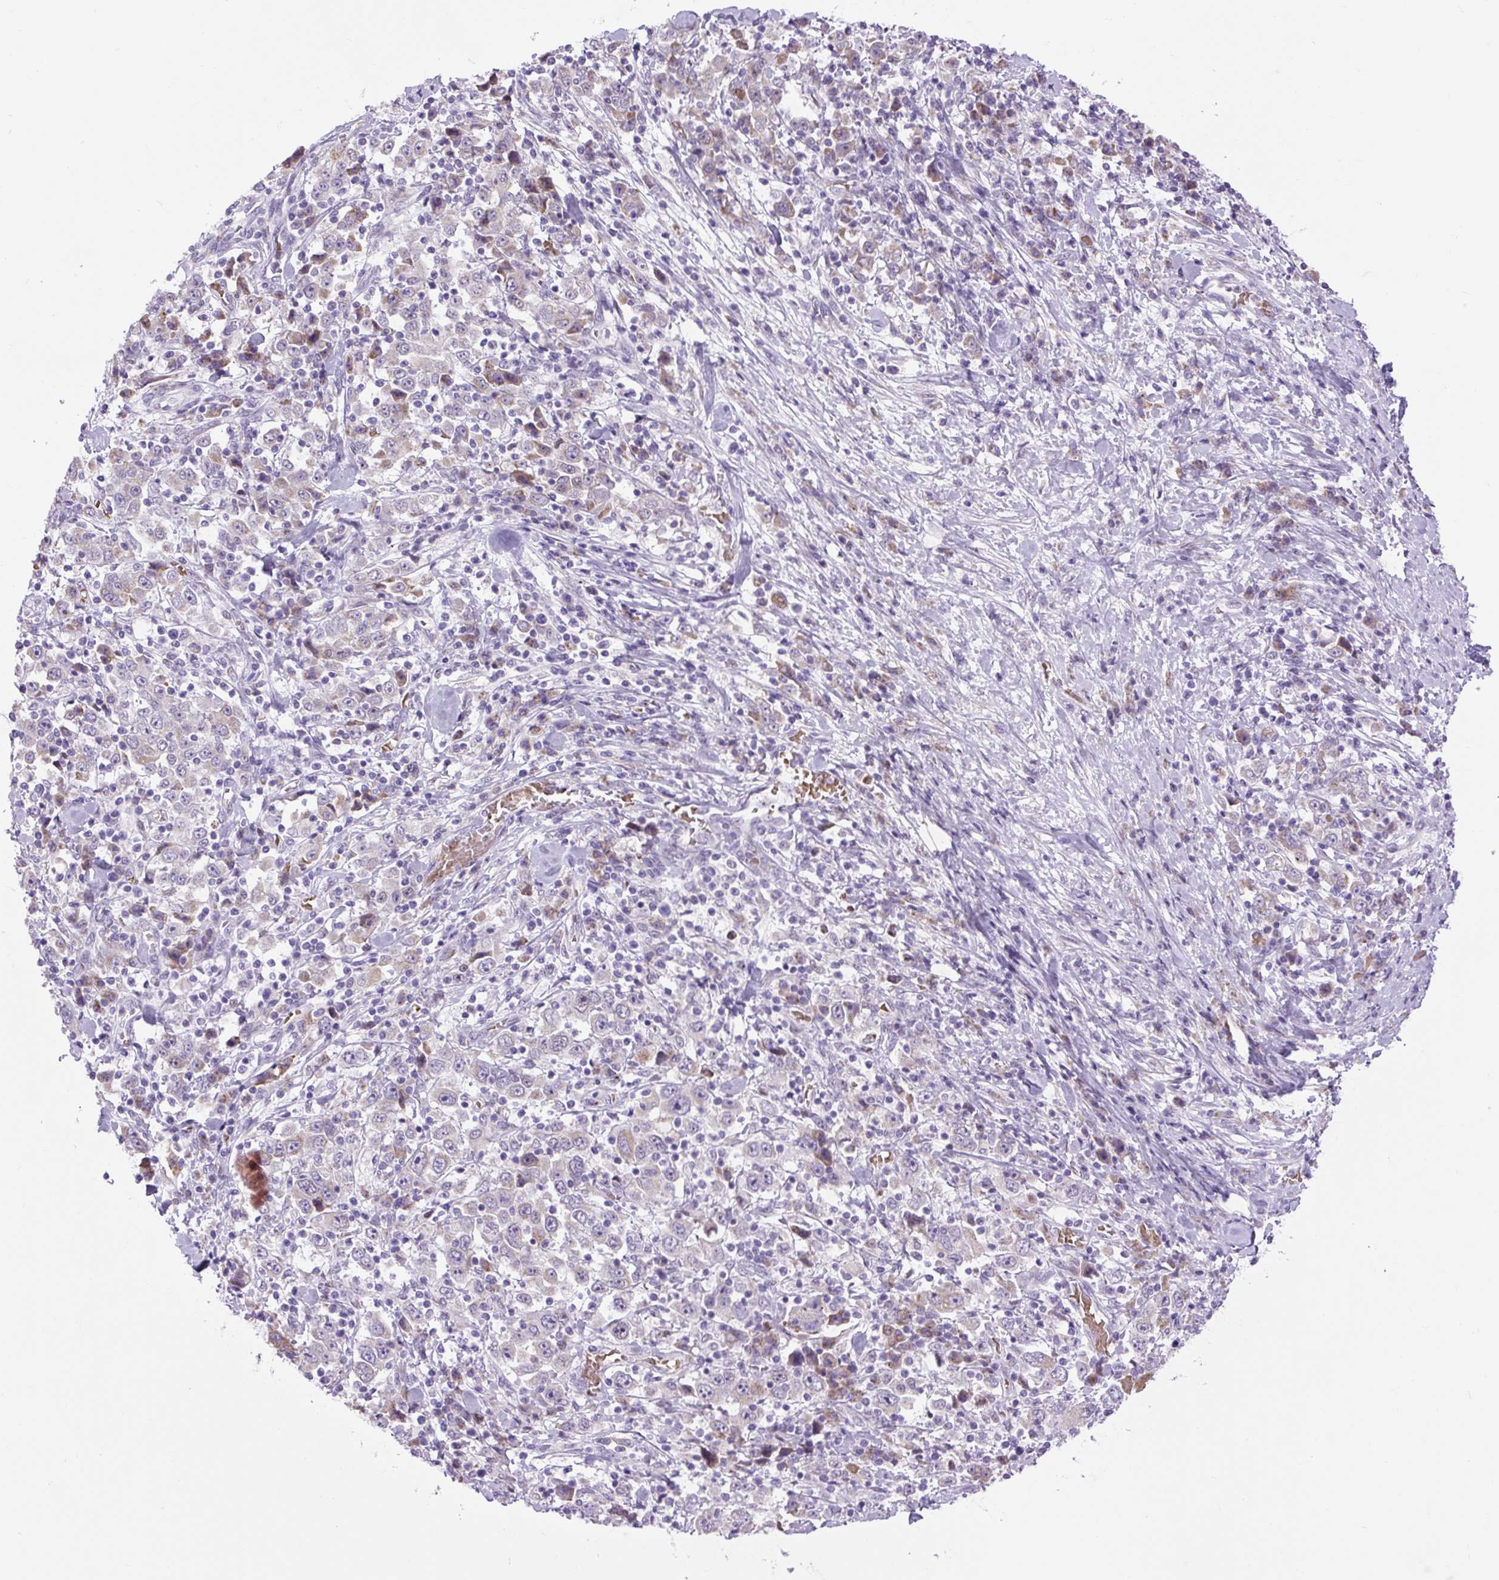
{"staining": {"intensity": "weak", "quantity": "<25%", "location": "cytoplasmic/membranous"}, "tissue": "stomach cancer", "cell_type": "Tumor cells", "image_type": "cancer", "snomed": [{"axis": "morphology", "description": "Normal tissue, NOS"}, {"axis": "morphology", "description": "Adenocarcinoma, NOS"}, {"axis": "topography", "description": "Stomach, upper"}, {"axis": "topography", "description": "Stomach"}], "caption": "Human stomach cancer stained for a protein using immunohistochemistry (IHC) demonstrates no expression in tumor cells.", "gene": "SCO2", "patient": {"sex": "male", "age": 59}}